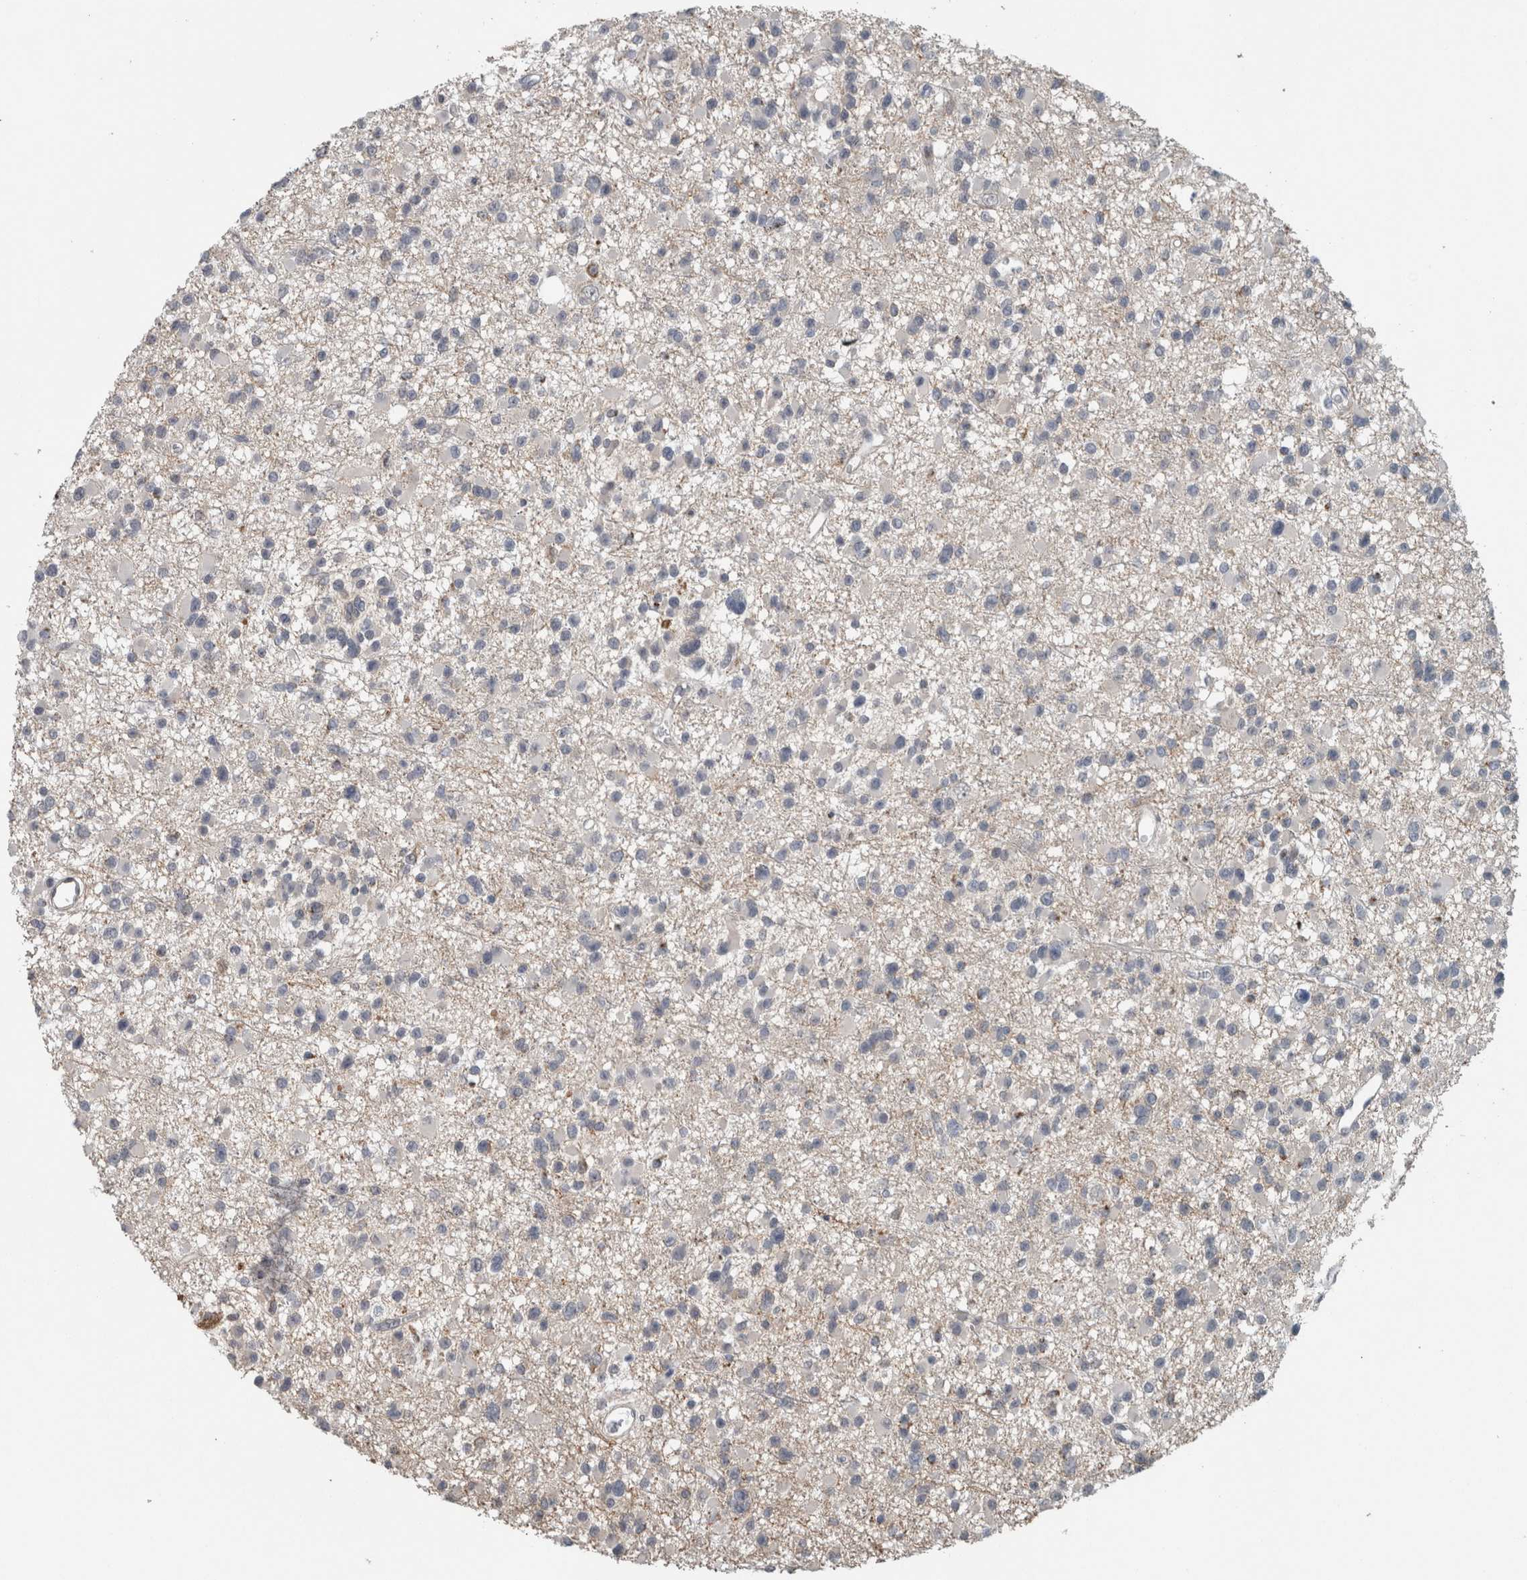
{"staining": {"intensity": "negative", "quantity": "none", "location": "none"}, "tissue": "glioma", "cell_type": "Tumor cells", "image_type": "cancer", "snomed": [{"axis": "morphology", "description": "Glioma, malignant, Low grade"}, {"axis": "topography", "description": "Brain"}], "caption": "Micrograph shows no protein staining in tumor cells of glioma tissue.", "gene": "ACSF2", "patient": {"sex": "female", "age": 22}}